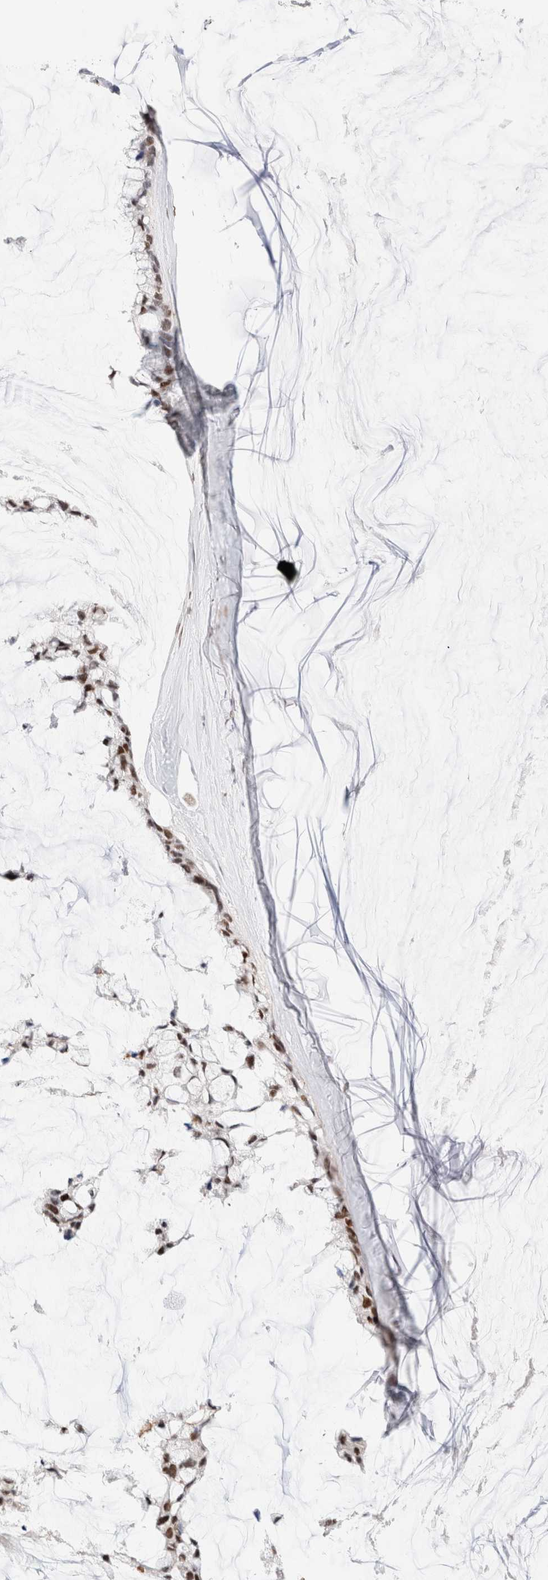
{"staining": {"intensity": "moderate", "quantity": ">75%", "location": "nuclear"}, "tissue": "ovarian cancer", "cell_type": "Tumor cells", "image_type": "cancer", "snomed": [{"axis": "morphology", "description": "Cystadenocarcinoma, mucinous, NOS"}, {"axis": "topography", "description": "Ovary"}], "caption": "Mucinous cystadenocarcinoma (ovarian) stained with DAB immunohistochemistry displays medium levels of moderate nuclear staining in about >75% of tumor cells.", "gene": "ZNF282", "patient": {"sex": "female", "age": 39}}